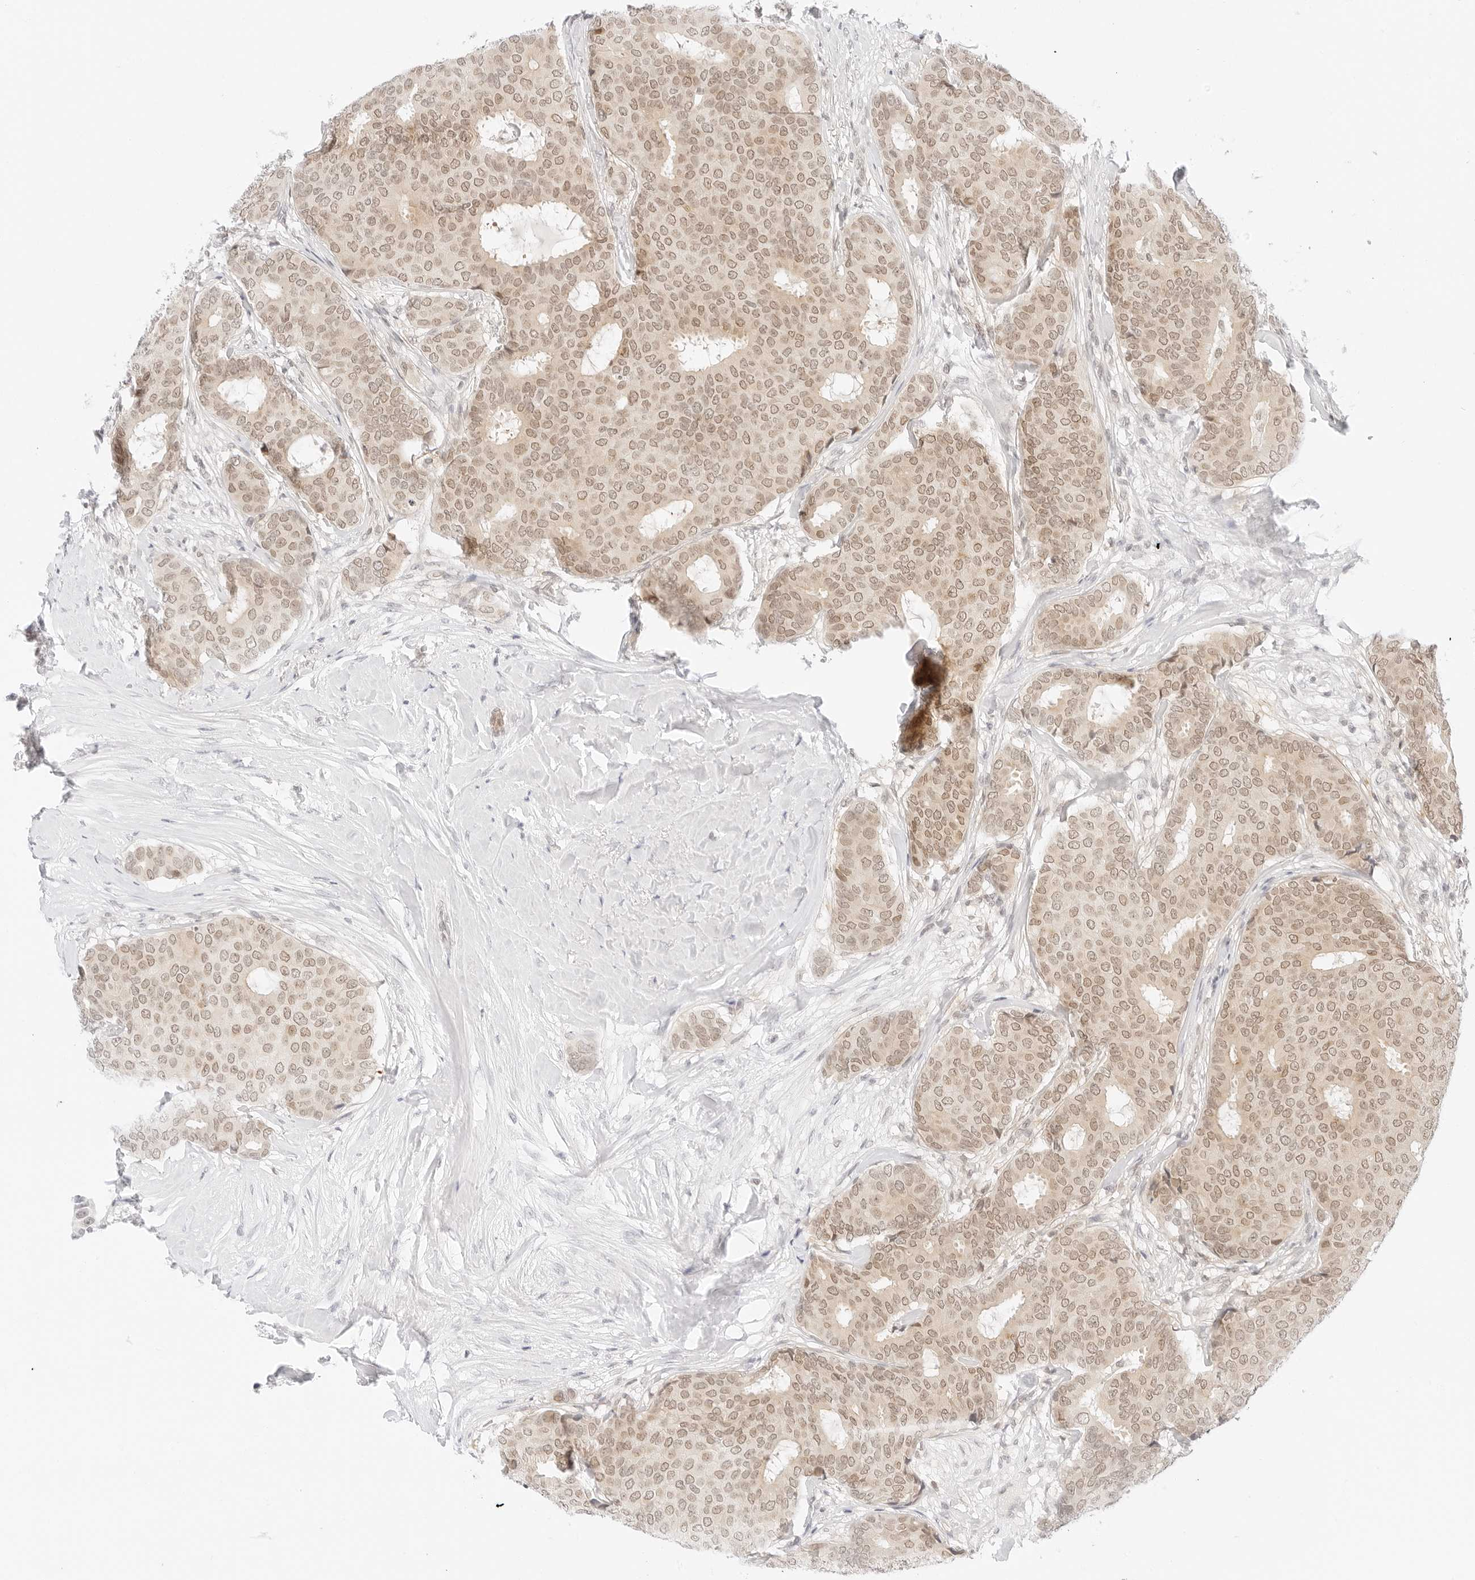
{"staining": {"intensity": "moderate", "quantity": ">75%", "location": "cytoplasmic/membranous,nuclear"}, "tissue": "breast cancer", "cell_type": "Tumor cells", "image_type": "cancer", "snomed": [{"axis": "morphology", "description": "Duct carcinoma"}, {"axis": "topography", "description": "Breast"}], "caption": "A micrograph showing moderate cytoplasmic/membranous and nuclear expression in about >75% of tumor cells in breast cancer (intraductal carcinoma), as visualized by brown immunohistochemical staining.", "gene": "POLR3C", "patient": {"sex": "female", "age": 75}}